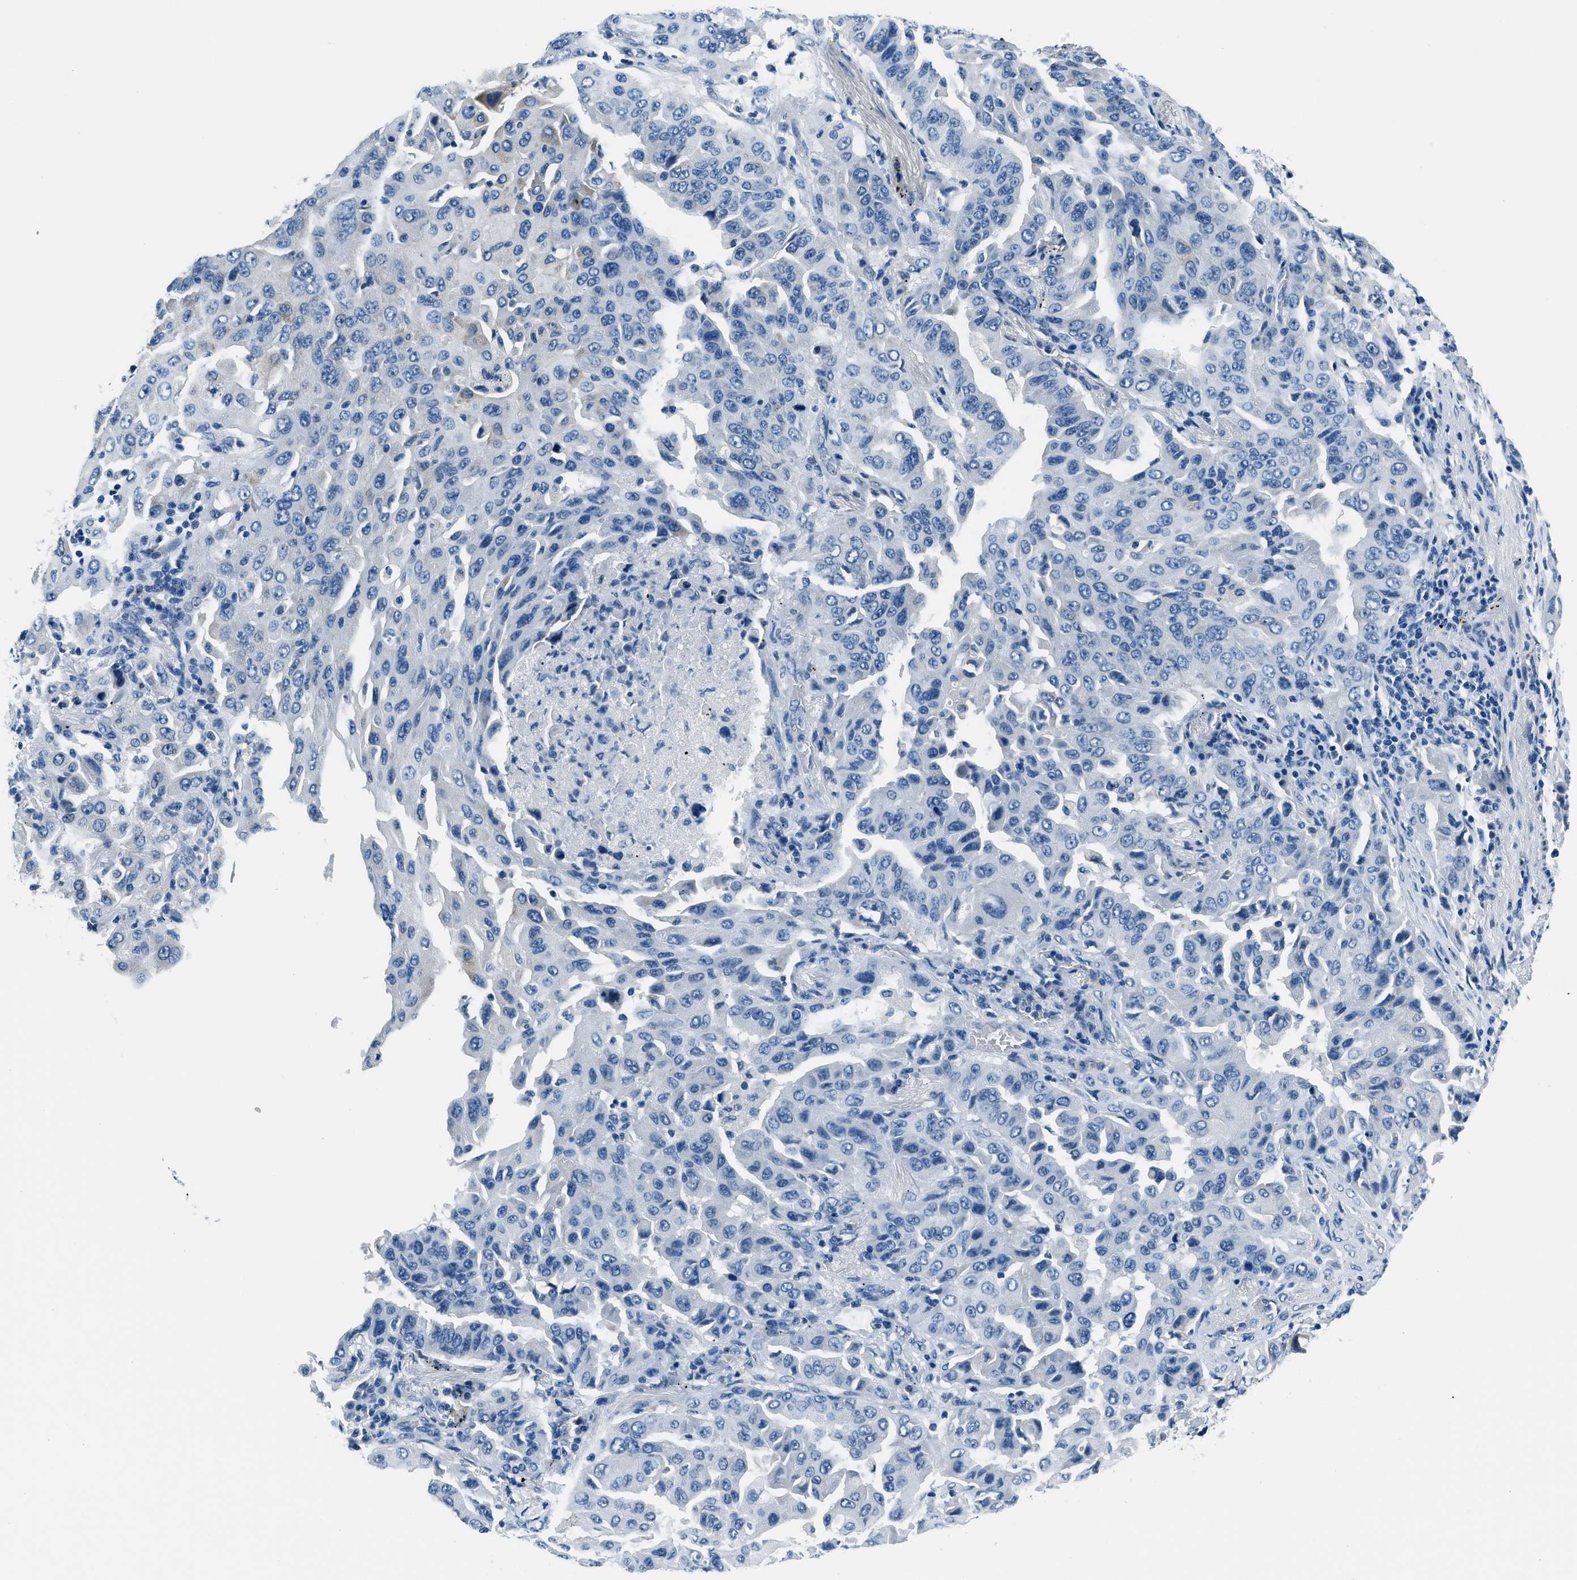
{"staining": {"intensity": "negative", "quantity": "none", "location": "none"}, "tissue": "lung cancer", "cell_type": "Tumor cells", "image_type": "cancer", "snomed": [{"axis": "morphology", "description": "Adenocarcinoma, NOS"}, {"axis": "topography", "description": "Lung"}], "caption": "An immunohistochemistry (IHC) micrograph of lung cancer is shown. There is no staining in tumor cells of lung cancer. (Brightfield microscopy of DAB (3,3'-diaminobenzidine) immunohistochemistry (IHC) at high magnification).", "gene": "GJA3", "patient": {"sex": "female", "age": 65}}